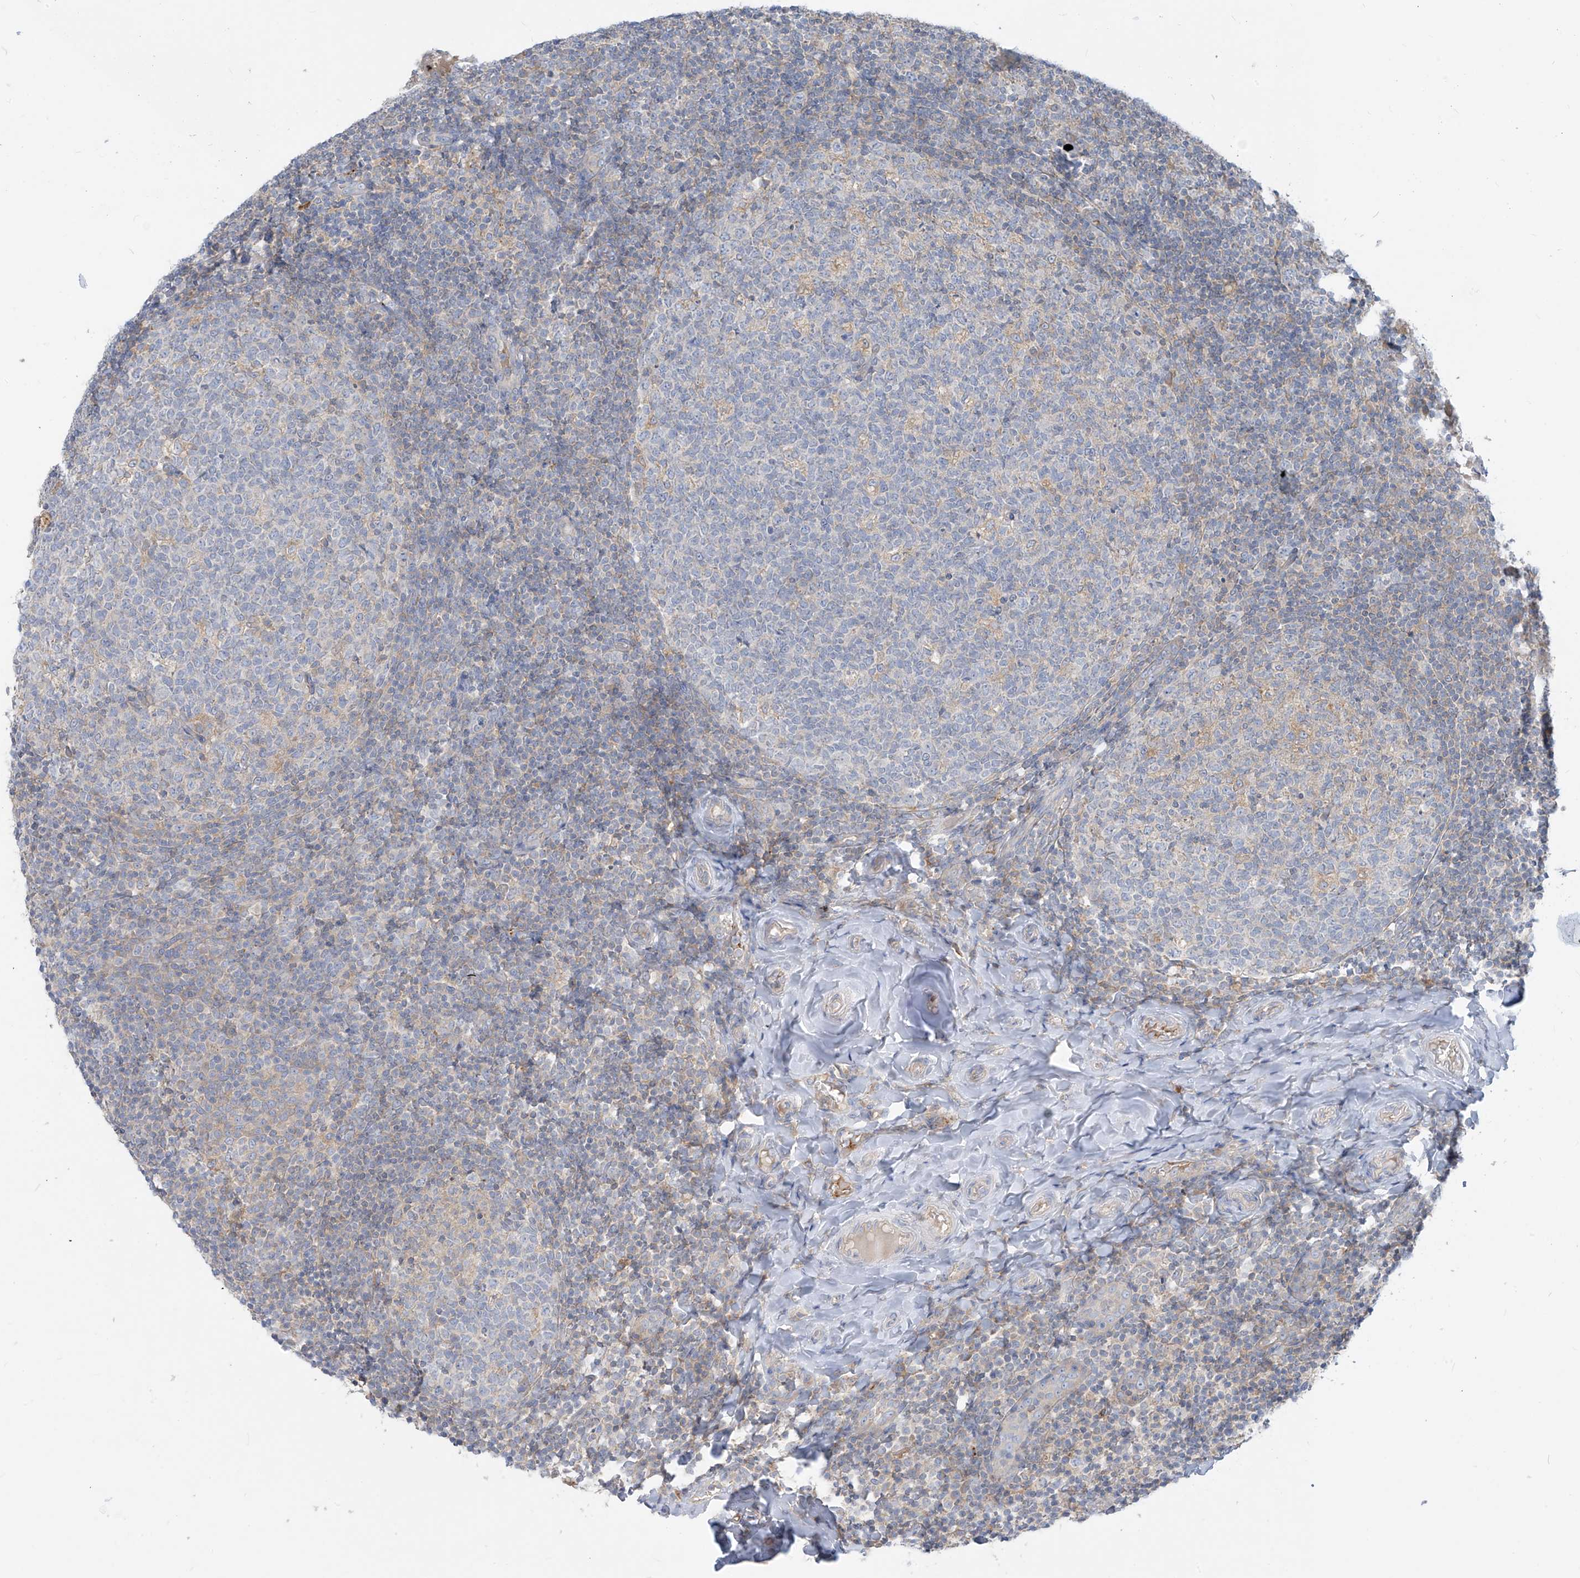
{"staining": {"intensity": "negative", "quantity": "none", "location": "none"}, "tissue": "tonsil", "cell_type": "Germinal center cells", "image_type": "normal", "snomed": [{"axis": "morphology", "description": "Normal tissue, NOS"}, {"axis": "topography", "description": "Tonsil"}], "caption": "DAB immunohistochemical staining of normal human tonsil demonstrates no significant staining in germinal center cells.", "gene": "DGKQ", "patient": {"sex": "female", "age": 19}}